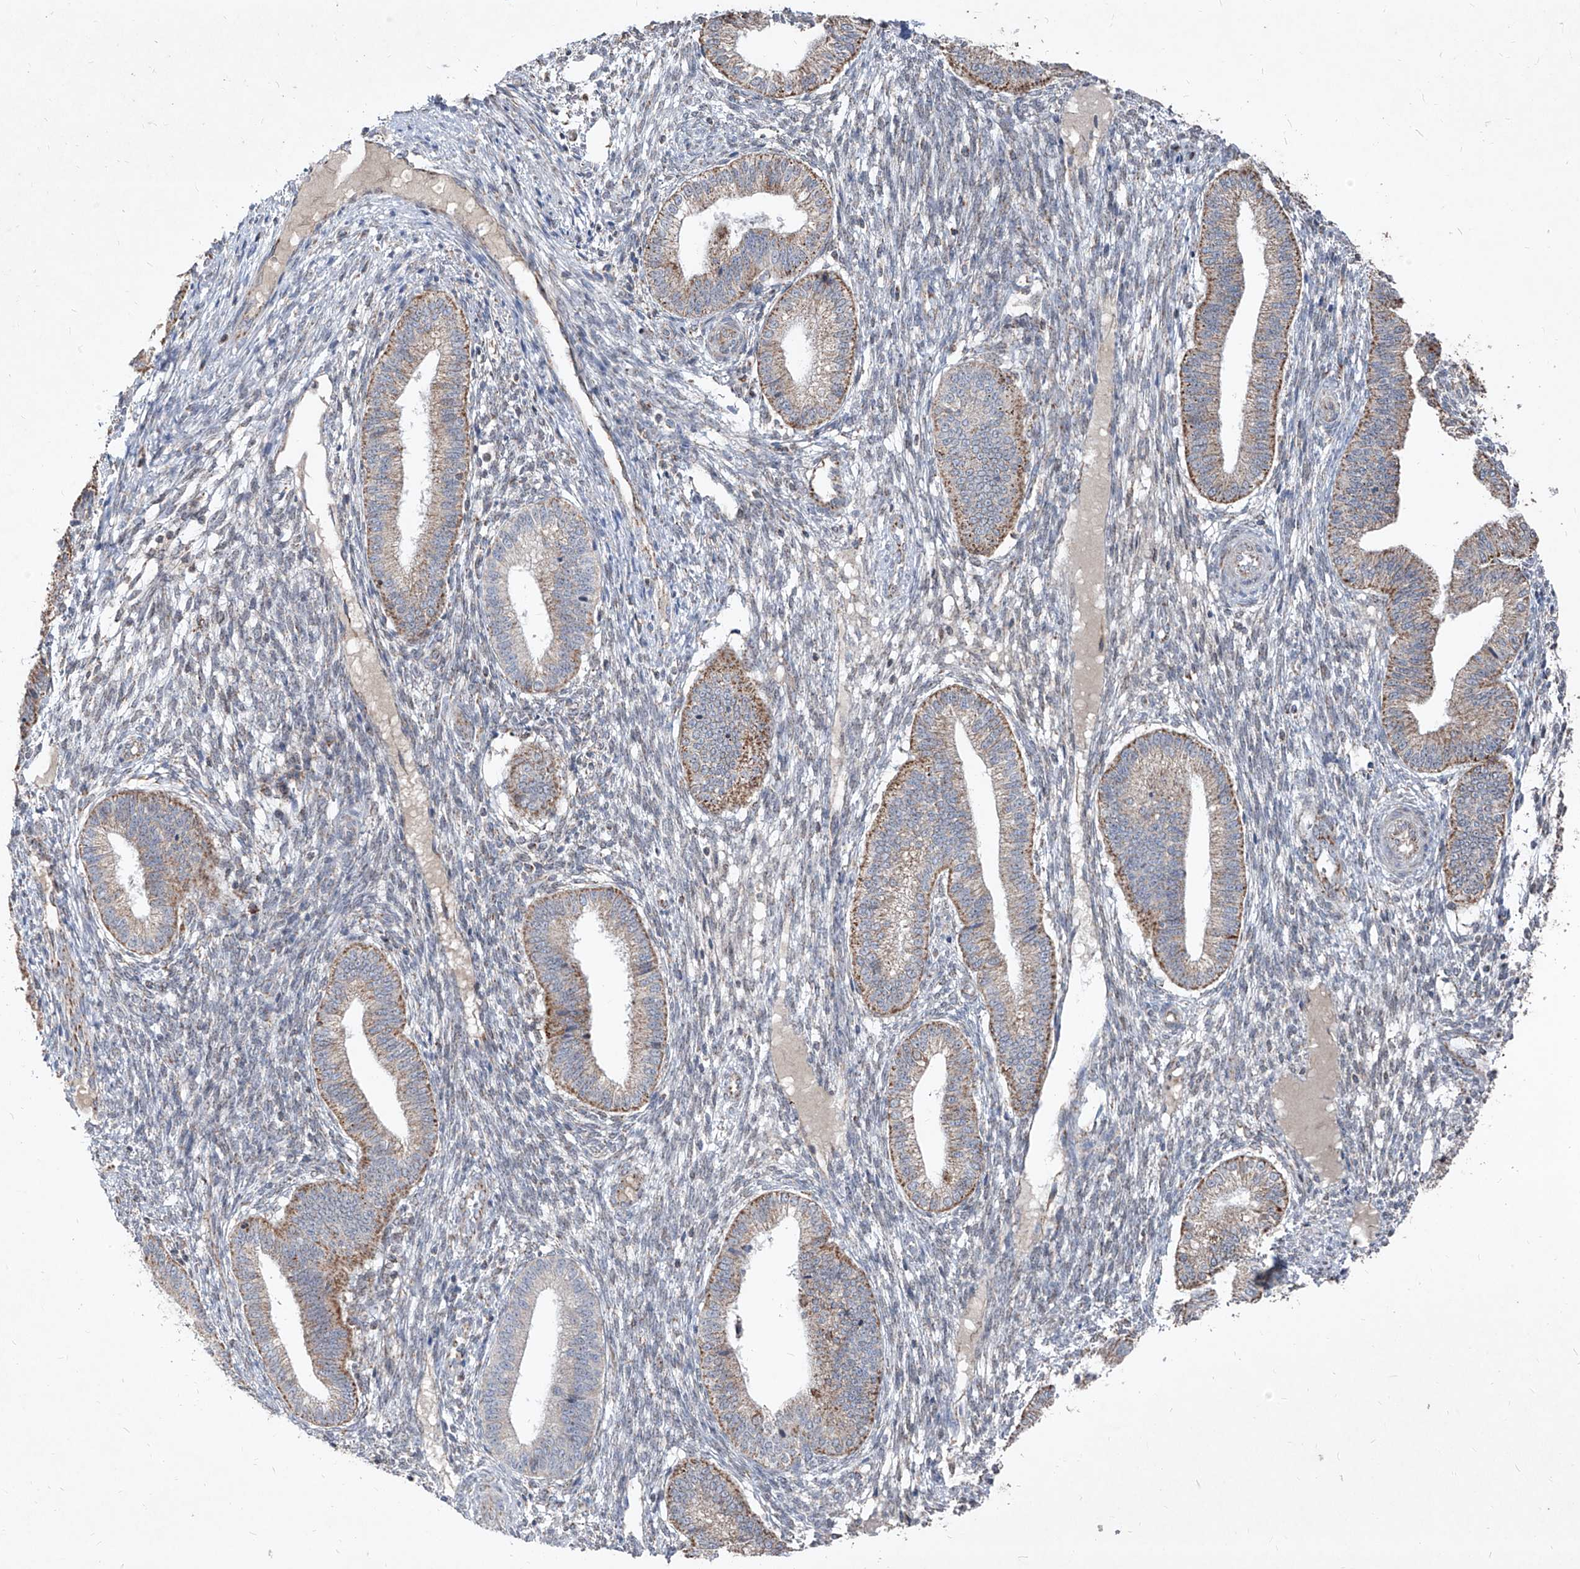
{"staining": {"intensity": "moderate", "quantity": "<25%", "location": "cytoplasmic/membranous"}, "tissue": "endometrium", "cell_type": "Cells in endometrial stroma", "image_type": "normal", "snomed": [{"axis": "morphology", "description": "Normal tissue, NOS"}, {"axis": "topography", "description": "Endometrium"}], "caption": "Endometrium stained with a brown dye demonstrates moderate cytoplasmic/membranous positive staining in about <25% of cells in endometrial stroma.", "gene": "NDUFB3", "patient": {"sex": "female", "age": 39}}